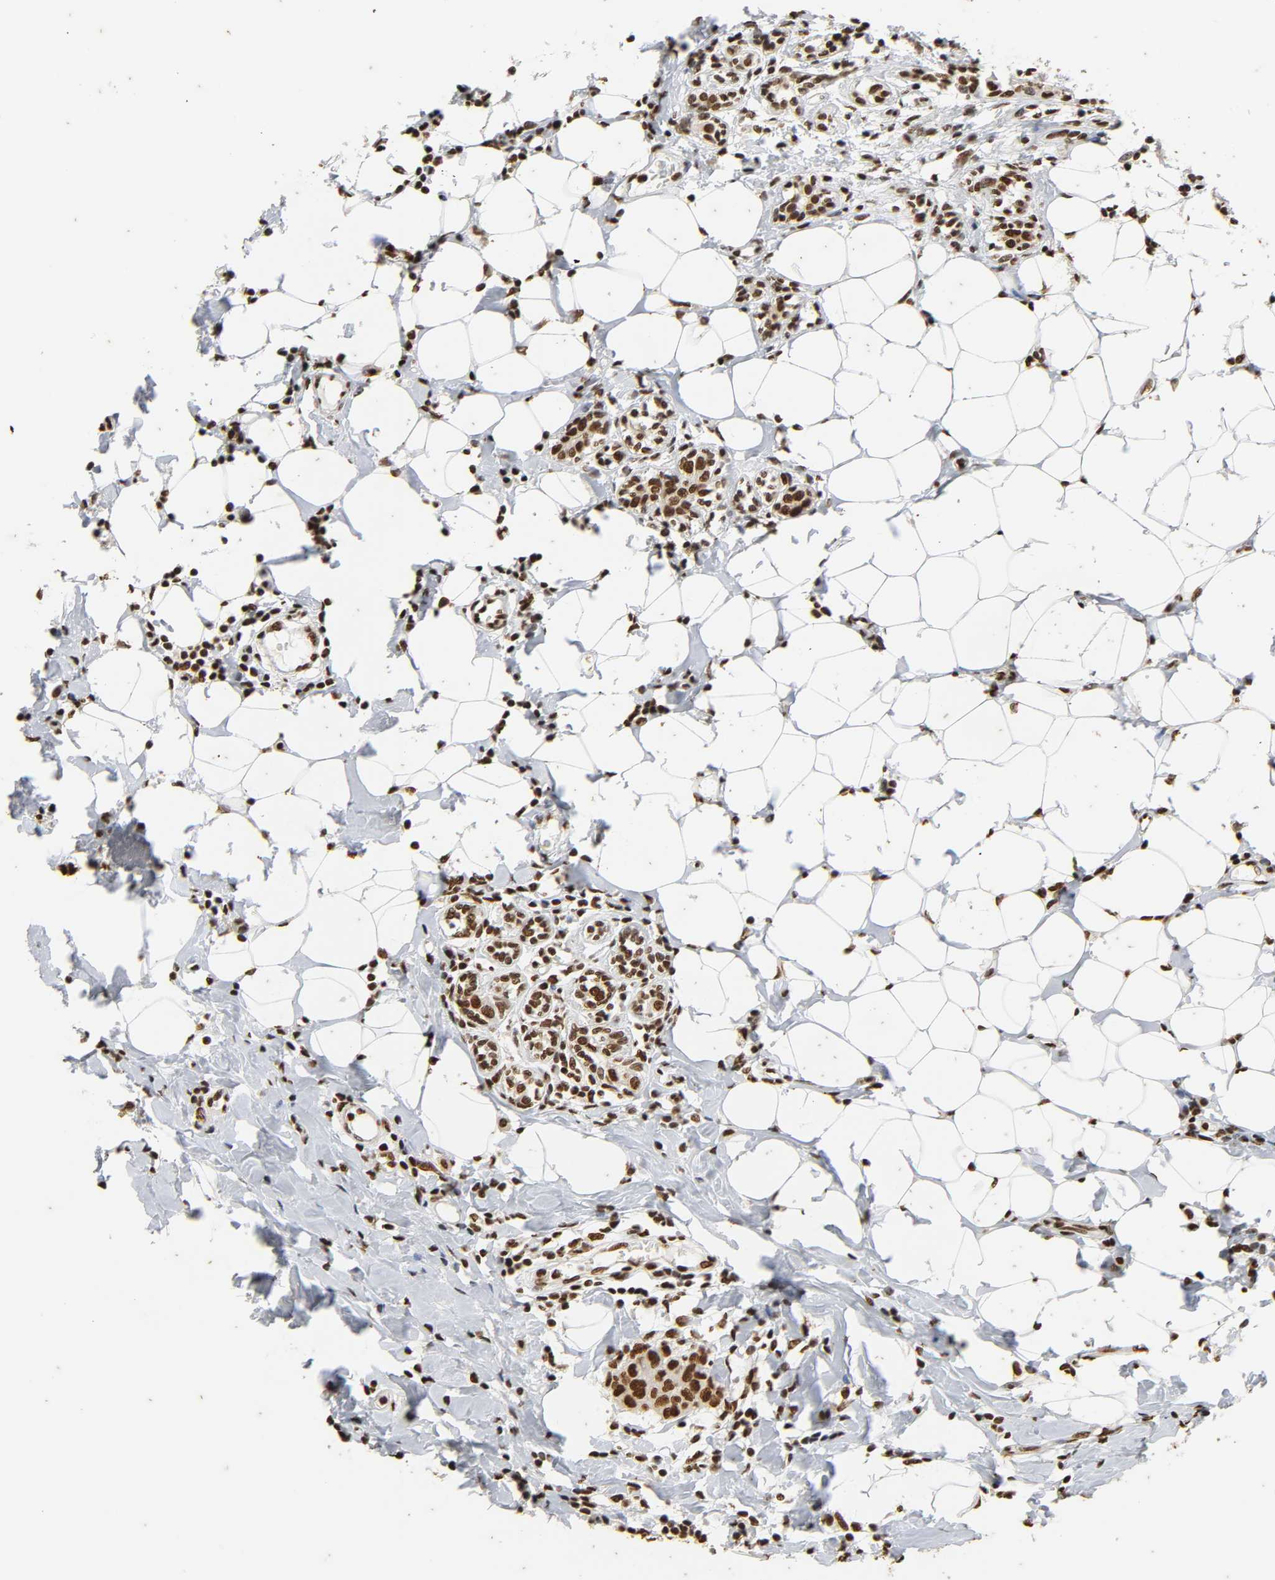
{"staining": {"intensity": "strong", "quantity": ">75%", "location": "nuclear"}, "tissue": "breast cancer", "cell_type": "Tumor cells", "image_type": "cancer", "snomed": [{"axis": "morphology", "description": "Duct carcinoma"}, {"axis": "topography", "description": "Breast"}], "caption": "An immunohistochemistry (IHC) image of neoplastic tissue is shown. Protein staining in brown labels strong nuclear positivity in intraductal carcinoma (breast) within tumor cells.", "gene": "HNRNPC", "patient": {"sex": "female", "age": 40}}